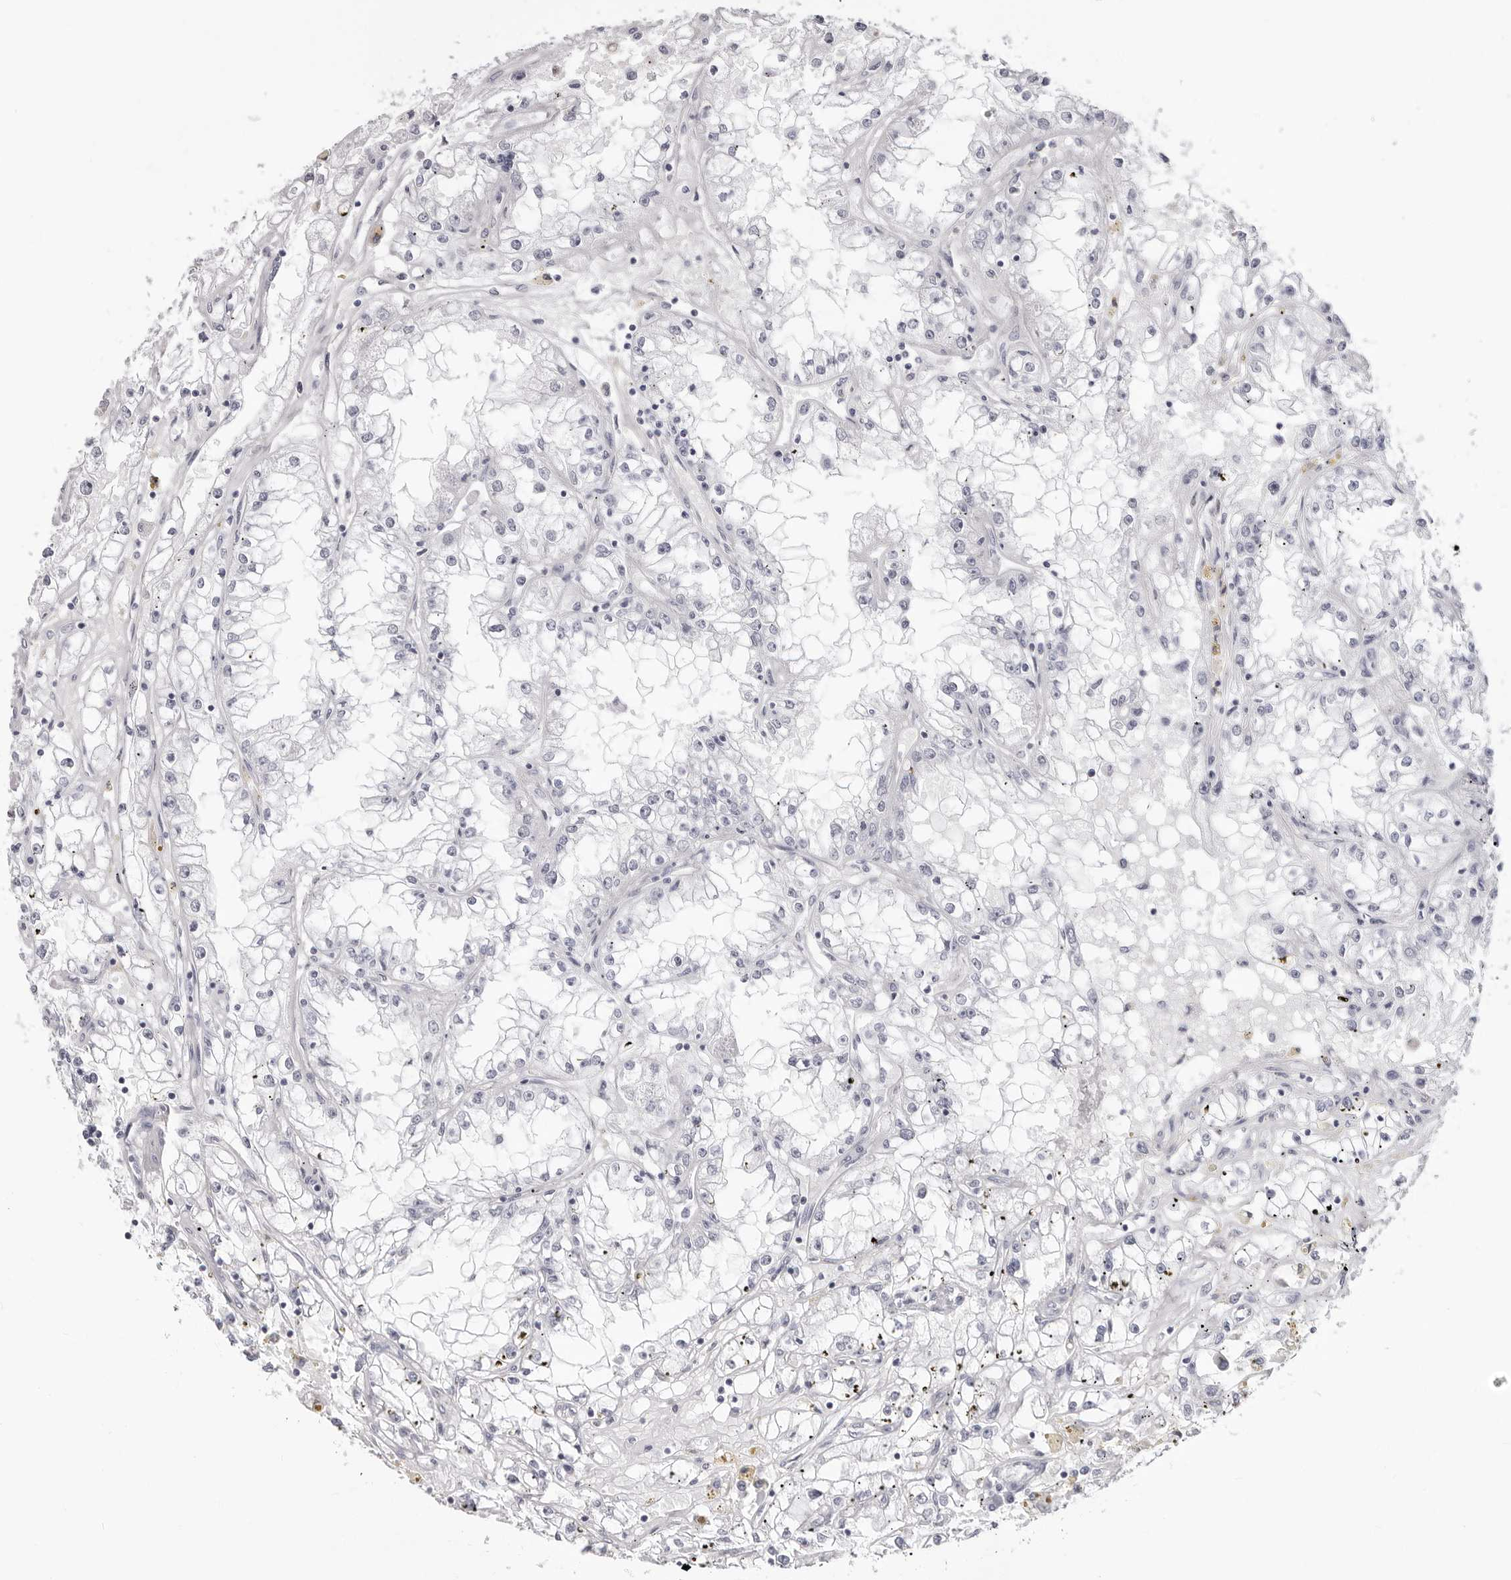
{"staining": {"intensity": "negative", "quantity": "none", "location": "none"}, "tissue": "renal cancer", "cell_type": "Tumor cells", "image_type": "cancer", "snomed": [{"axis": "morphology", "description": "Adenocarcinoma, NOS"}, {"axis": "topography", "description": "Kidney"}], "caption": "There is no significant staining in tumor cells of renal cancer (adenocarcinoma).", "gene": "INSL3", "patient": {"sex": "male", "age": 56}}